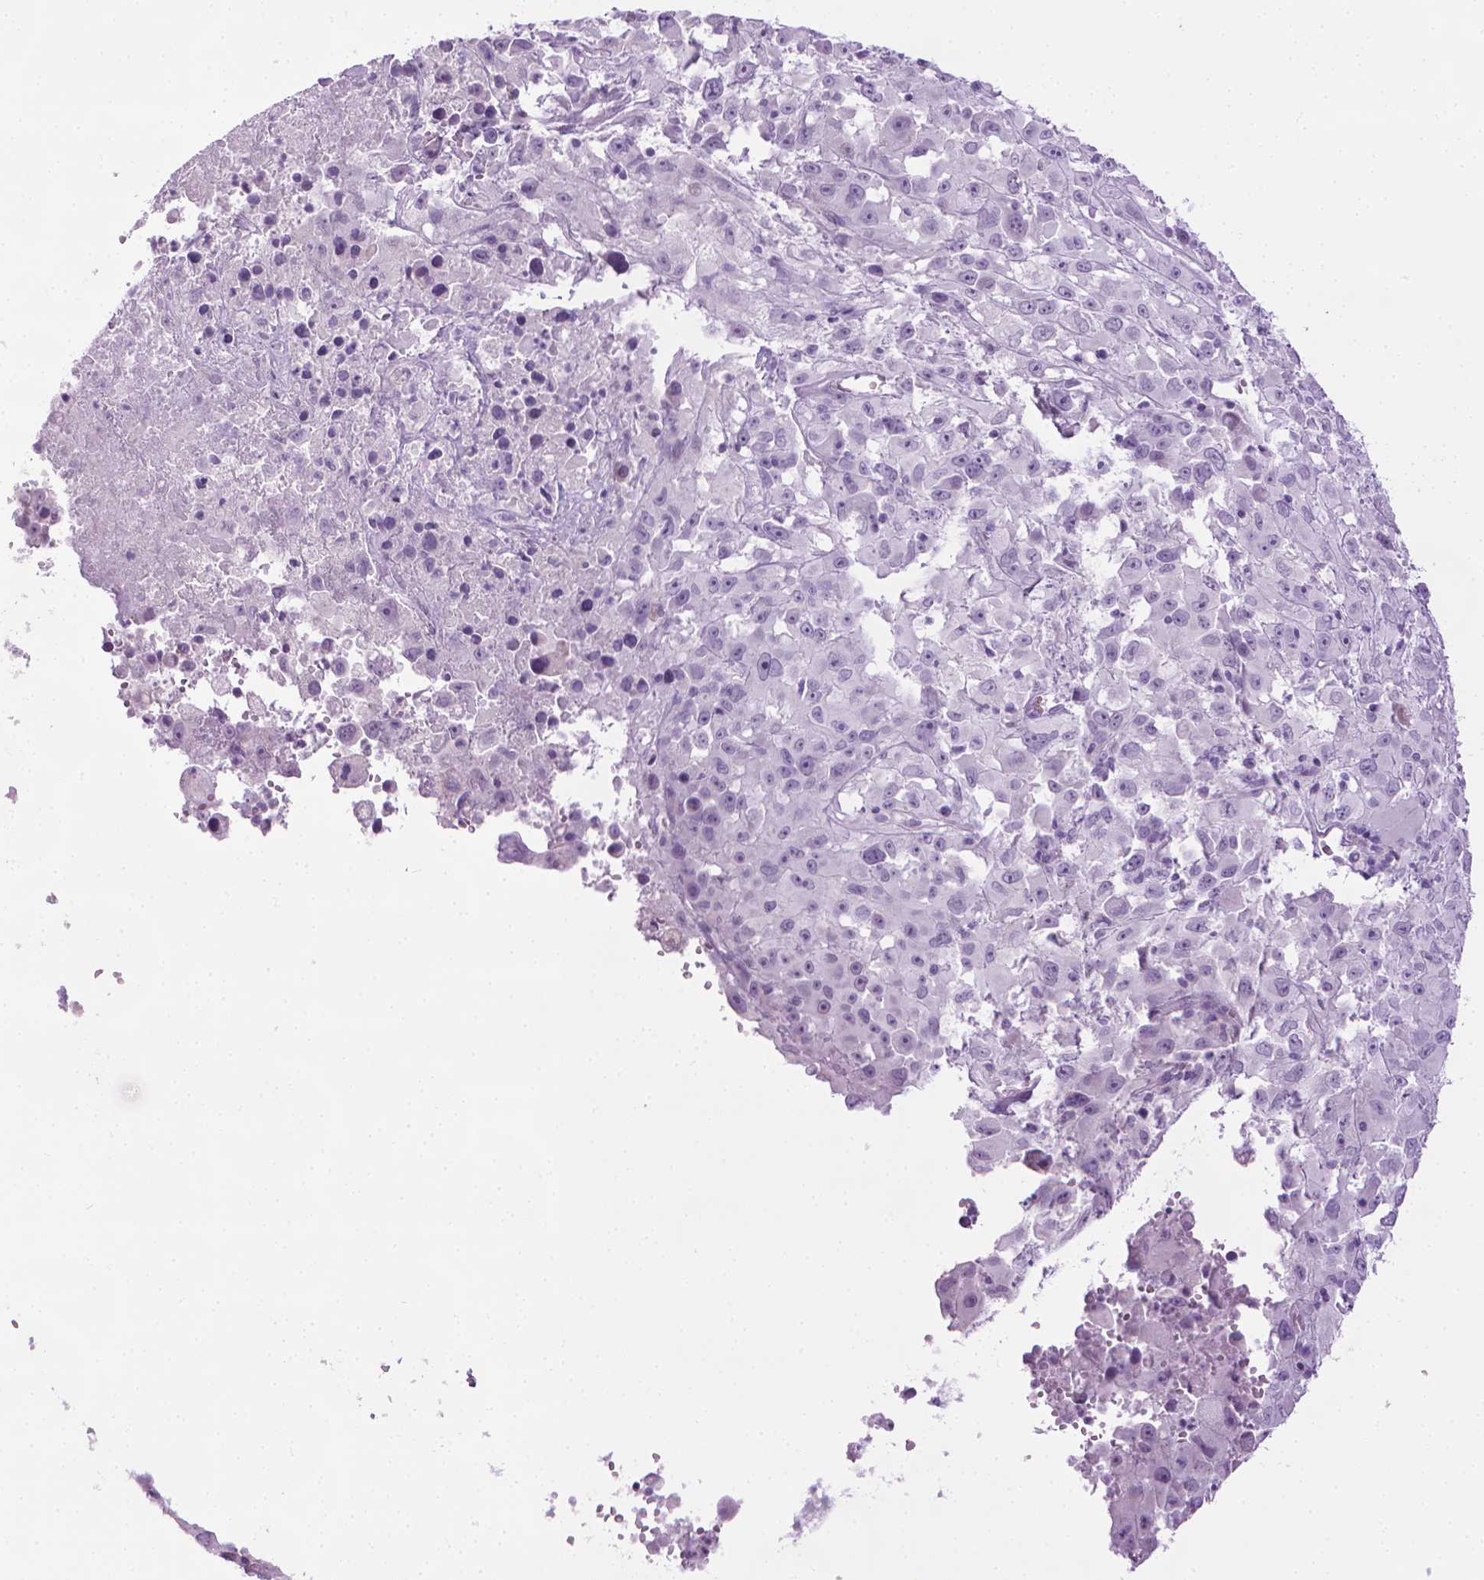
{"staining": {"intensity": "negative", "quantity": "none", "location": "none"}, "tissue": "melanoma", "cell_type": "Tumor cells", "image_type": "cancer", "snomed": [{"axis": "morphology", "description": "Malignant melanoma, Metastatic site"}, {"axis": "topography", "description": "Soft tissue"}], "caption": "This micrograph is of malignant melanoma (metastatic site) stained with immunohistochemistry (IHC) to label a protein in brown with the nuclei are counter-stained blue. There is no positivity in tumor cells.", "gene": "DNAI7", "patient": {"sex": "male", "age": 50}}